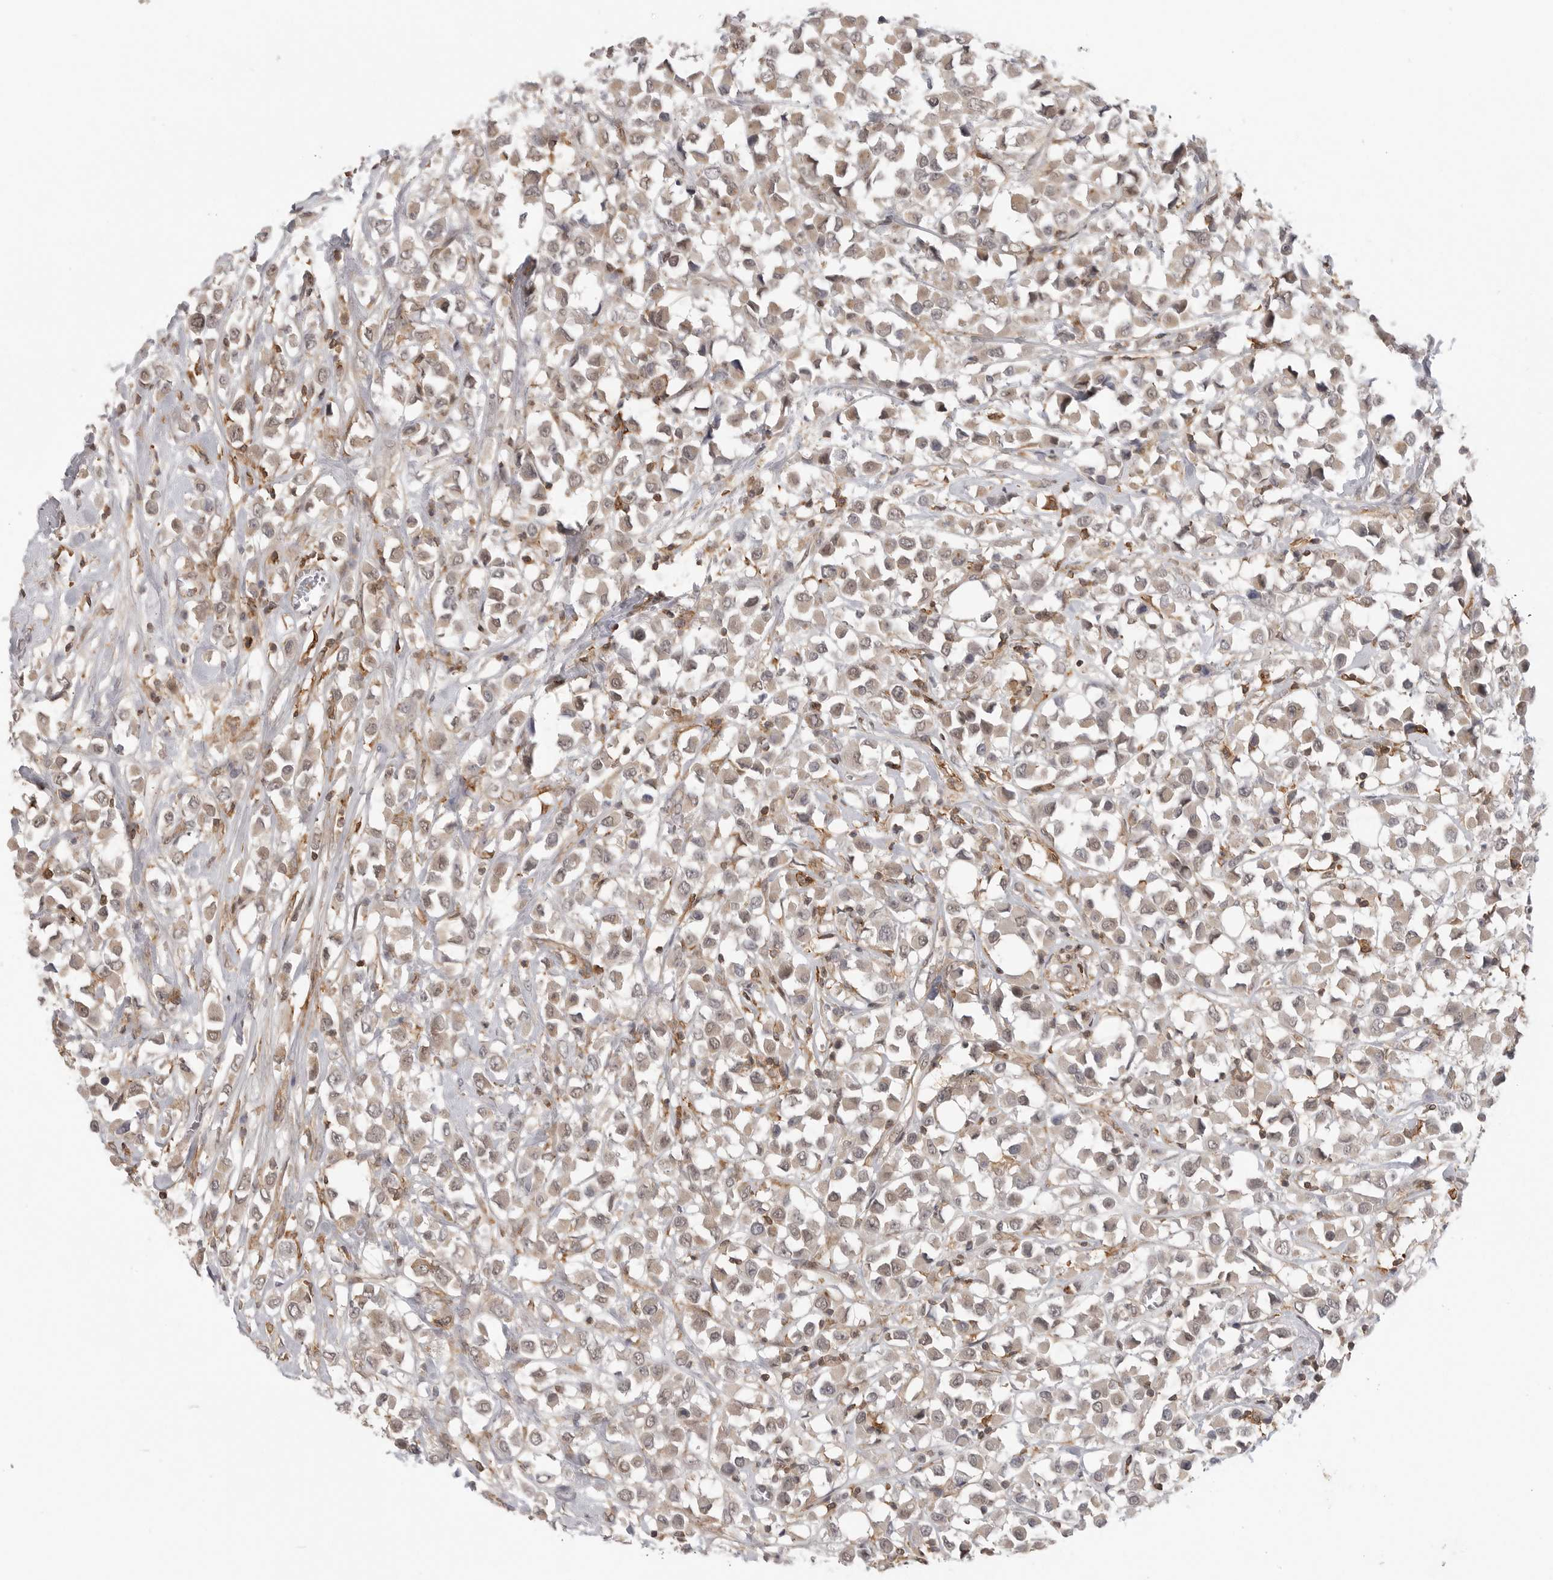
{"staining": {"intensity": "weak", "quantity": ">75%", "location": "cytoplasmic/membranous"}, "tissue": "breast cancer", "cell_type": "Tumor cells", "image_type": "cancer", "snomed": [{"axis": "morphology", "description": "Duct carcinoma"}, {"axis": "topography", "description": "Breast"}], "caption": "A high-resolution histopathology image shows immunohistochemistry (IHC) staining of breast cancer (infiltrating ductal carcinoma), which demonstrates weak cytoplasmic/membranous staining in approximately >75% of tumor cells.", "gene": "DBNL", "patient": {"sex": "female", "age": 61}}